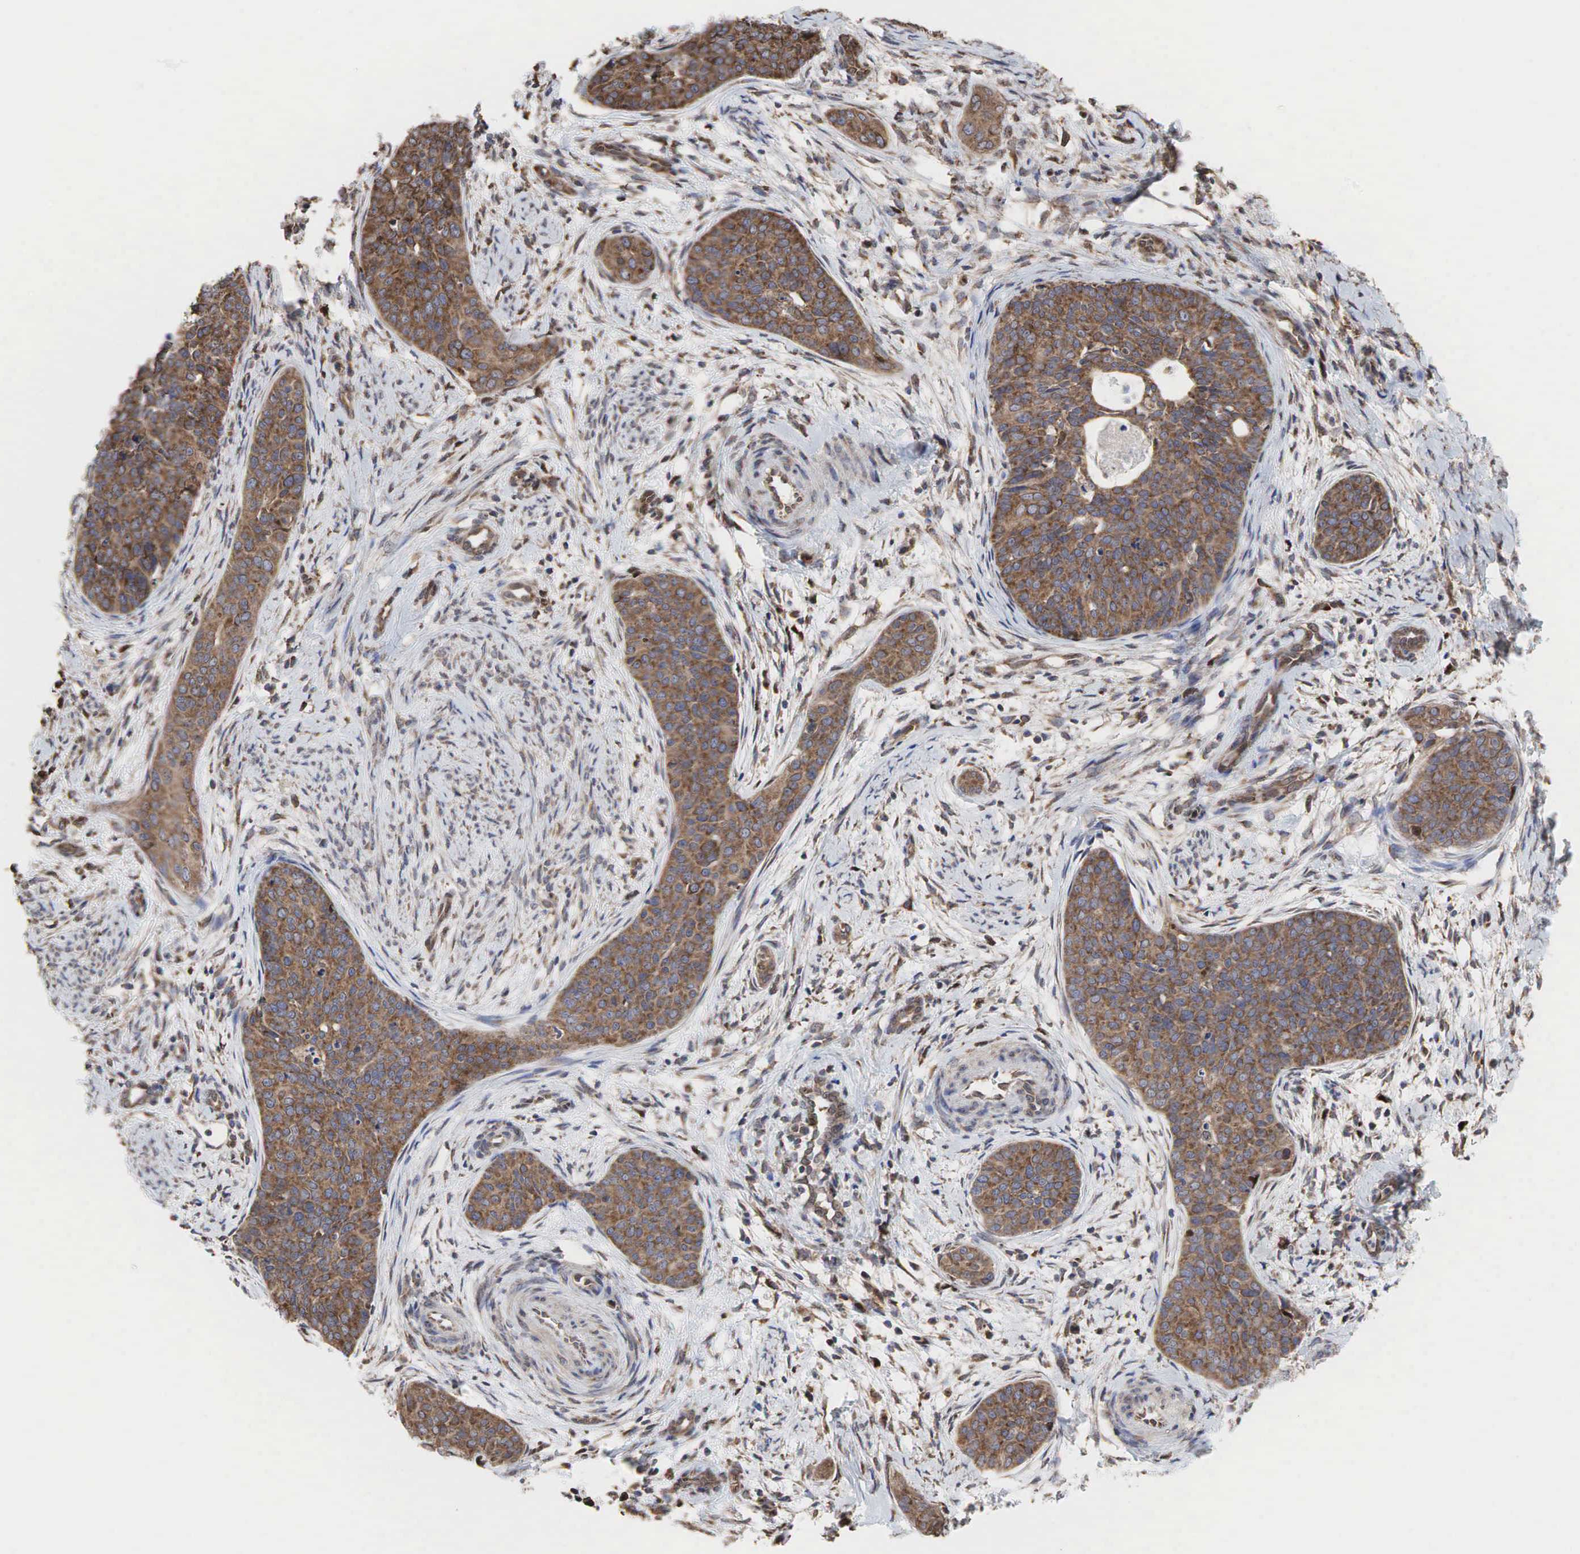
{"staining": {"intensity": "moderate", "quantity": ">75%", "location": "cytoplasmic/membranous"}, "tissue": "cervical cancer", "cell_type": "Tumor cells", "image_type": "cancer", "snomed": [{"axis": "morphology", "description": "Squamous cell carcinoma, NOS"}, {"axis": "topography", "description": "Cervix"}], "caption": "Immunohistochemical staining of cervical squamous cell carcinoma demonstrates medium levels of moderate cytoplasmic/membranous staining in about >75% of tumor cells.", "gene": "PABPC5", "patient": {"sex": "female", "age": 34}}